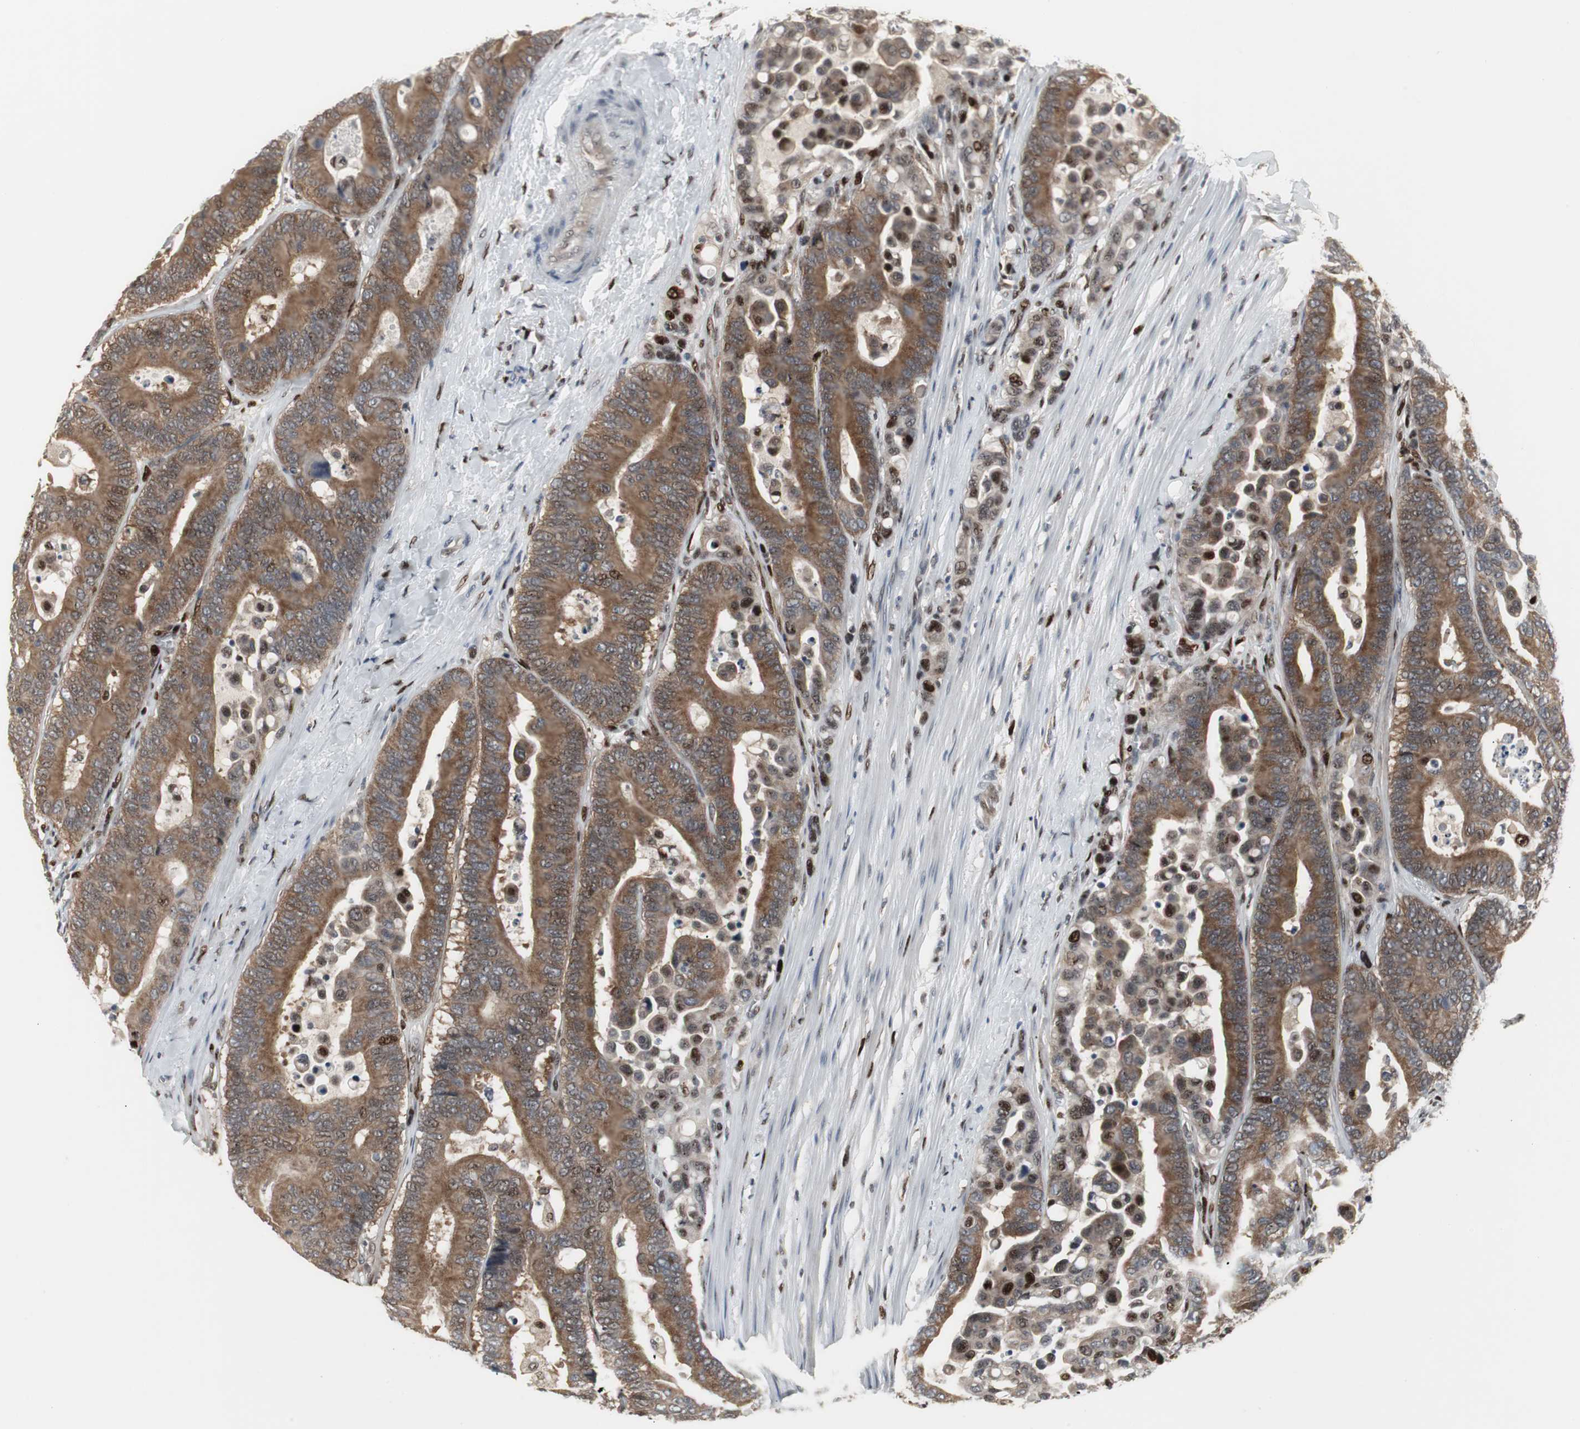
{"staining": {"intensity": "moderate", "quantity": ">75%", "location": "cytoplasmic/membranous"}, "tissue": "colorectal cancer", "cell_type": "Tumor cells", "image_type": "cancer", "snomed": [{"axis": "morphology", "description": "Normal tissue, NOS"}, {"axis": "morphology", "description": "Adenocarcinoma, NOS"}, {"axis": "topography", "description": "Colon"}], "caption": "Colorectal cancer stained with IHC reveals moderate cytoplasmic/membranous staining in about >75% of tumor cells. (DAB (3,3'-diaminobenzidine) IHC, brown staining for protein, blue staining for nuclei).", "gene": "GRK2", "patient": {"sex": "male", "age": 82}}